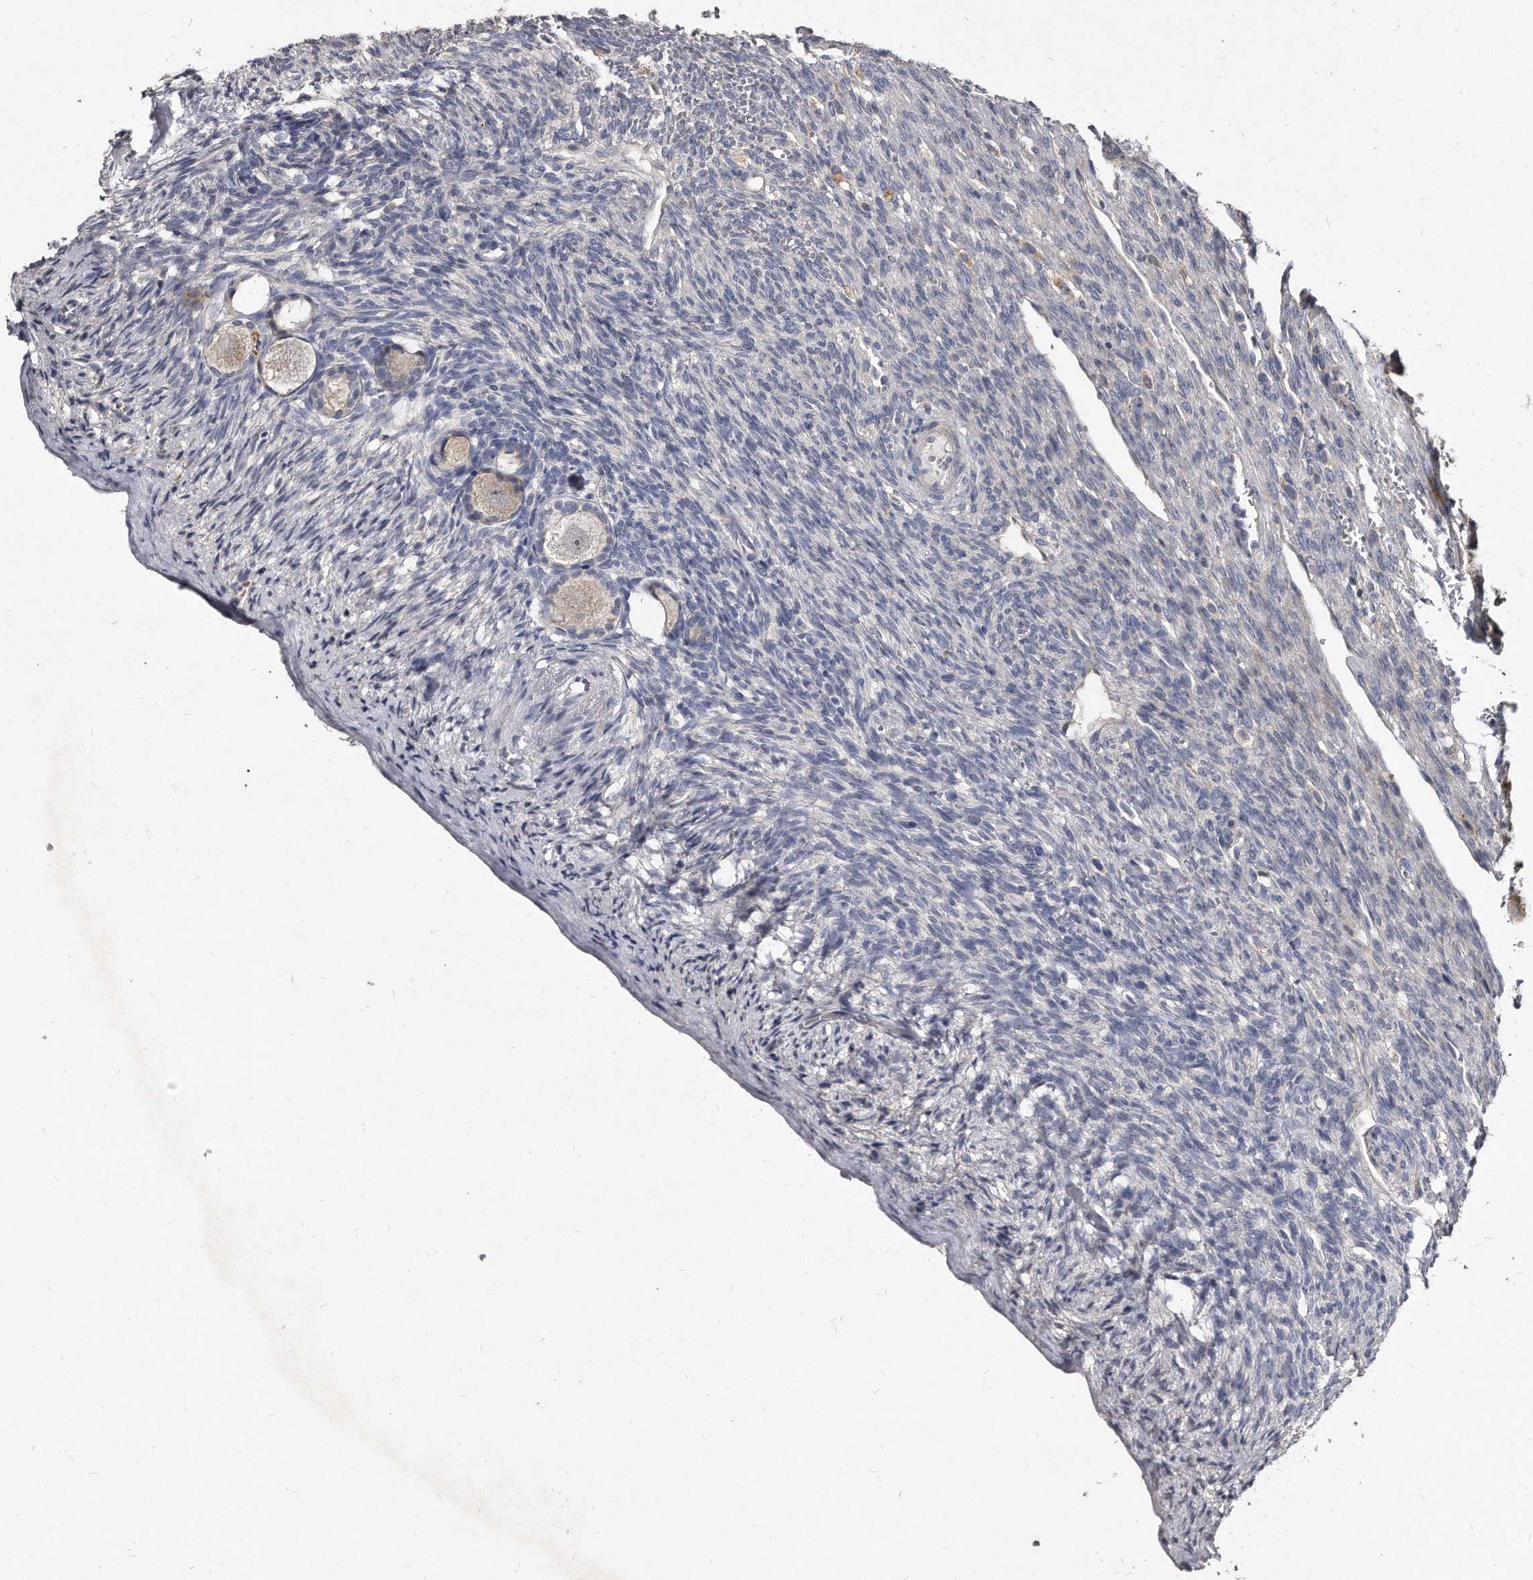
{"staining": {"intensity": "weak", "quantity": "<25%", "location": "cytoplasmic/membranous"}, "tissue": "ovary", "cell_type": "Follicle cells", "image_type": "normal", "snomed": [{"axis": "morphology", "description": "Normal tissue, NOS"}, {"axis": "topography", "description": "Ovary"}], "caption": "DAB immunohistochemical staining of unremarkable human ovary reveals no significant expression in follicle cells.", "gene": "KLHDC3", "patient": {"sex": "female", "age": 34}}